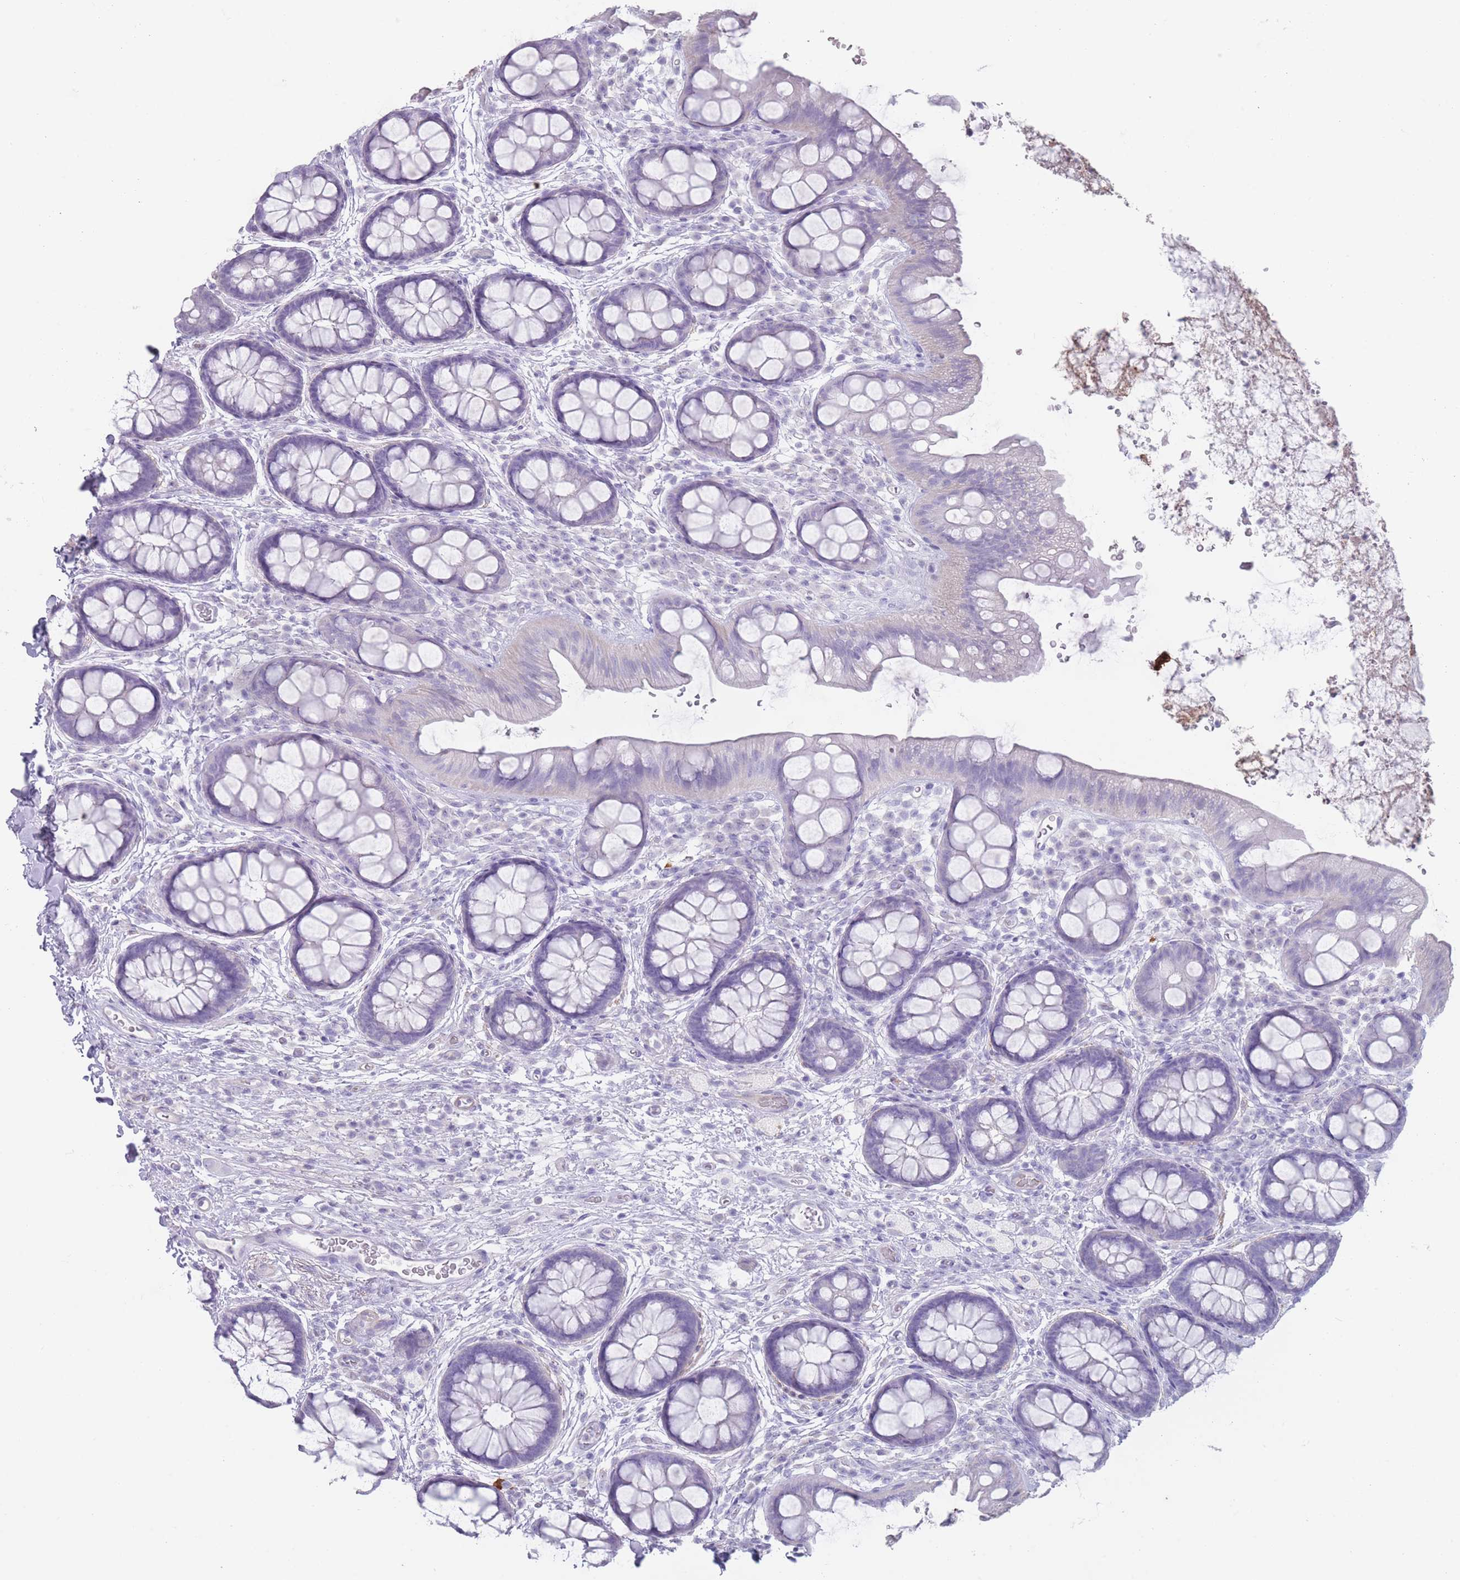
{"staining": {"intensity": "negative", "quantity": "none", "location": "none"}, "tissue": "rectum", "cell_type": "Glandular cells", "image_type": "normal", "snomed": [{"axis": "morphology", "description": "Normal tissue, NOS"}, {"axis": "topography", "description": "Rectum"}, {"axis": "topography", "description": "Peripheral nerve tissue"}], "caption": "An immunohistochemistry (IHC) image of normal rectum is shown. There is no staining in glandular cells of rectum.", "gene": "RHBG", "patient": {"sex": "female", "age": 69}}